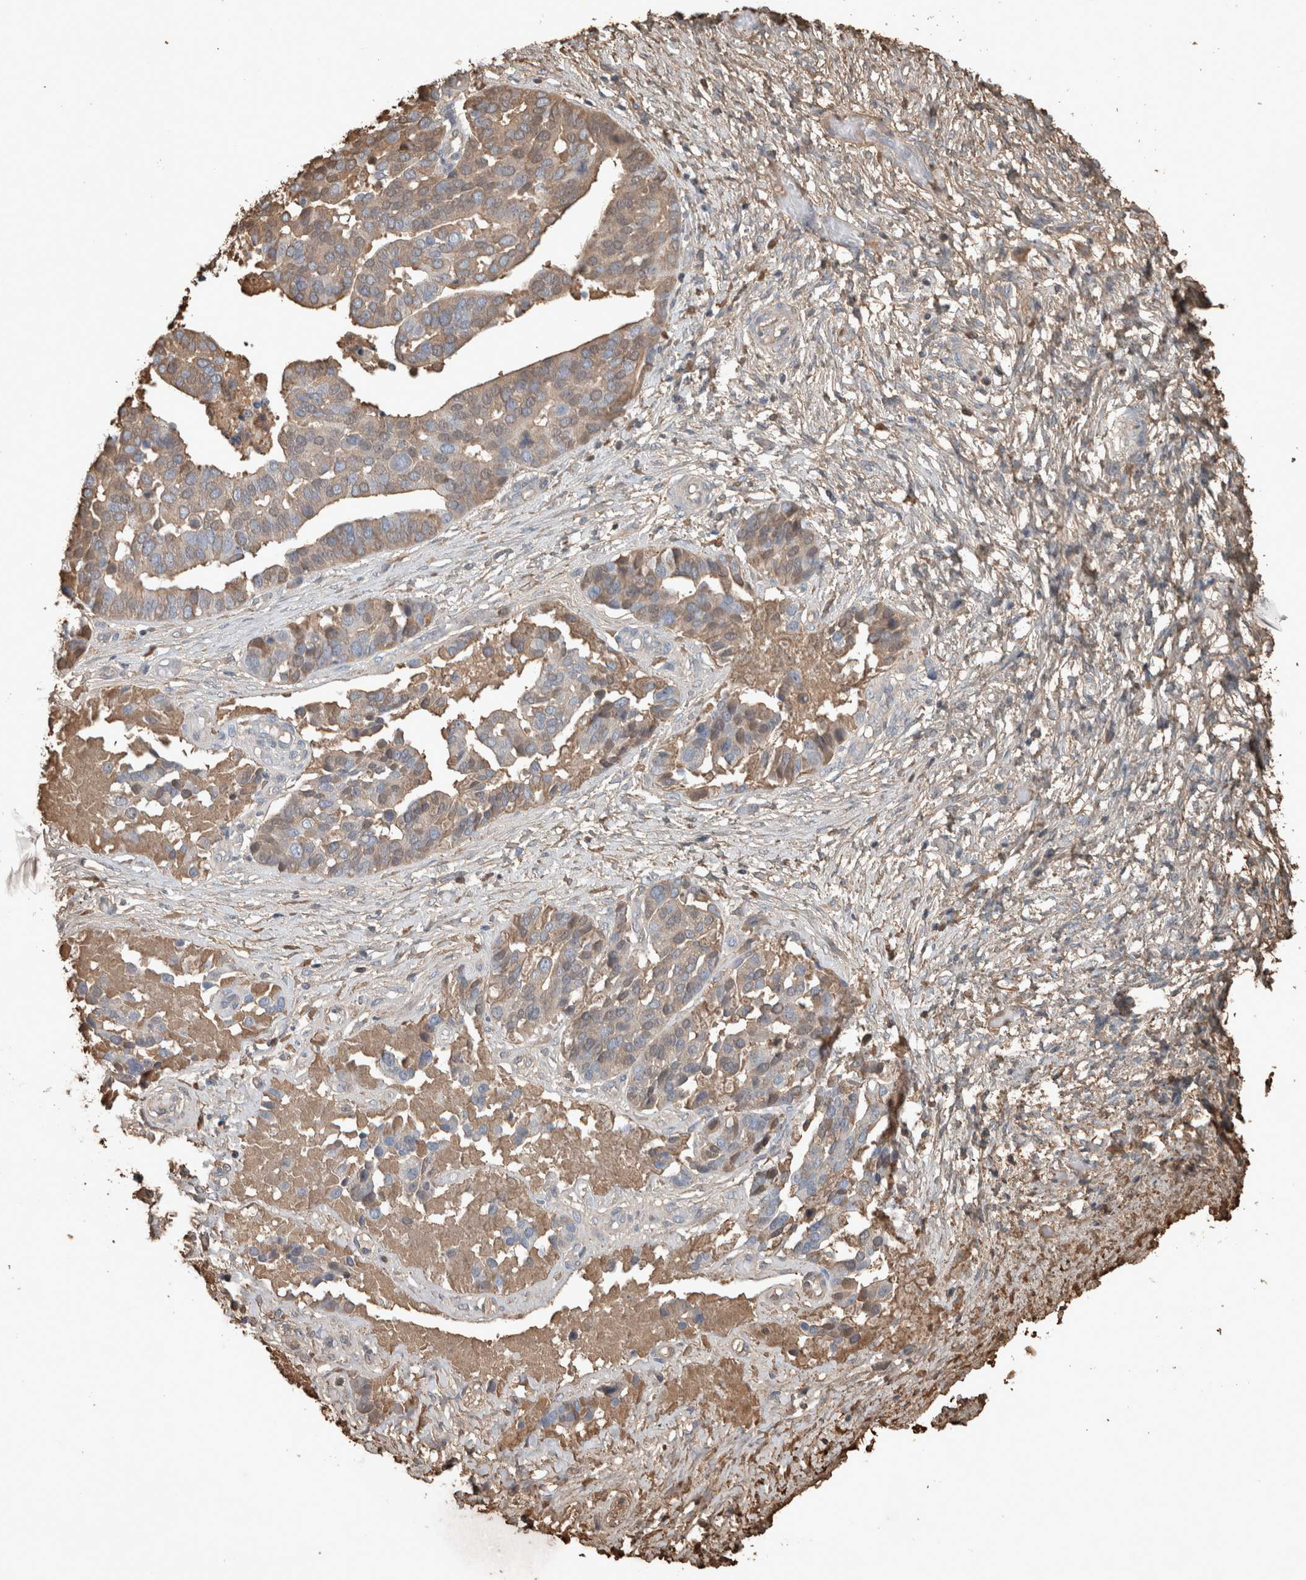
{"staining": {"intensity": "weak", "quantity": "25%-75%", "location": "cytoplasmic/membranous"}, "tissue": "ovarian cancer", "cell_type": "Tumor cells", "image_type": "cancer", "snomed": [{"axis": "morphology", "description": "Cystadenocarcinoma, serous, NOS"}, {"axis": "topography", "description": "Ovary"}], "caption": "DAB immunohistochemical staining of ovarian cancer (serous cystadenocarcinoma) demonstrates weak cytoplasmic/membranous protein positivity in approximately 25%-75% of tumor cells.", "gene": "USP34", "patient": {"sex": "female", "age": 44}}